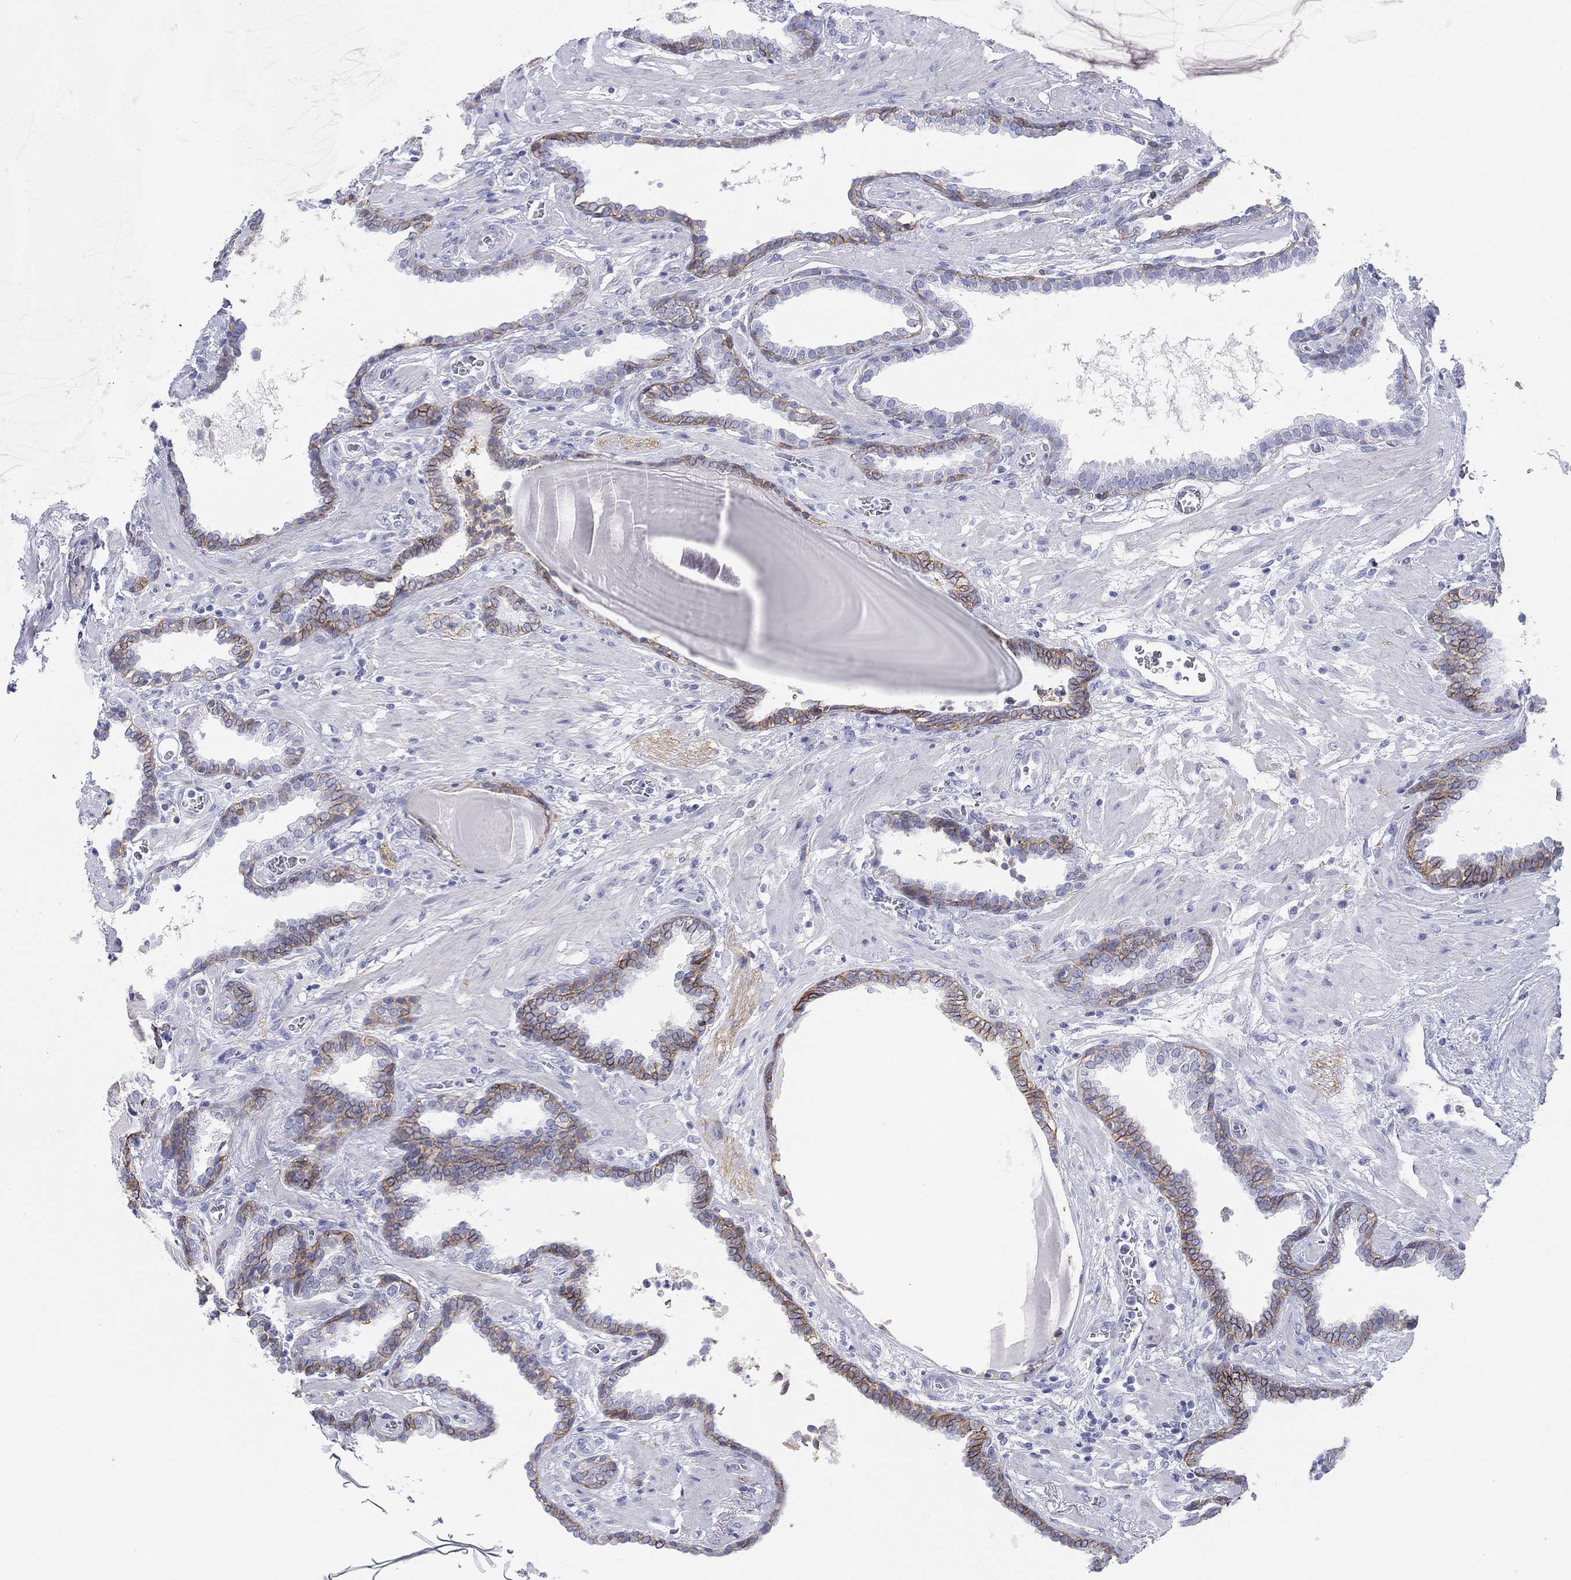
{"staining": {"intensity": "strong", "quantity": "25%-75%", "location": "cytoplasmic/membranous"}, "tissue": "prostate cancer", "cell_type": "Tumor cells", "image_type": "cancer", "snomed": [{"axis": "morphology", "description": "Adenocarcinoma, Low grade"}, {"axis": "topography", "description": "Prostate"}], "caption": "Protein analysis of prostate cancer (low-grade adenocarcinoma) tissue exhibits strong cytoplasmic/membranous staining in about 25%-75% of tumor cells.", "gene": "ATP1B1", "patient": {"sex": "male", "age": 69}}